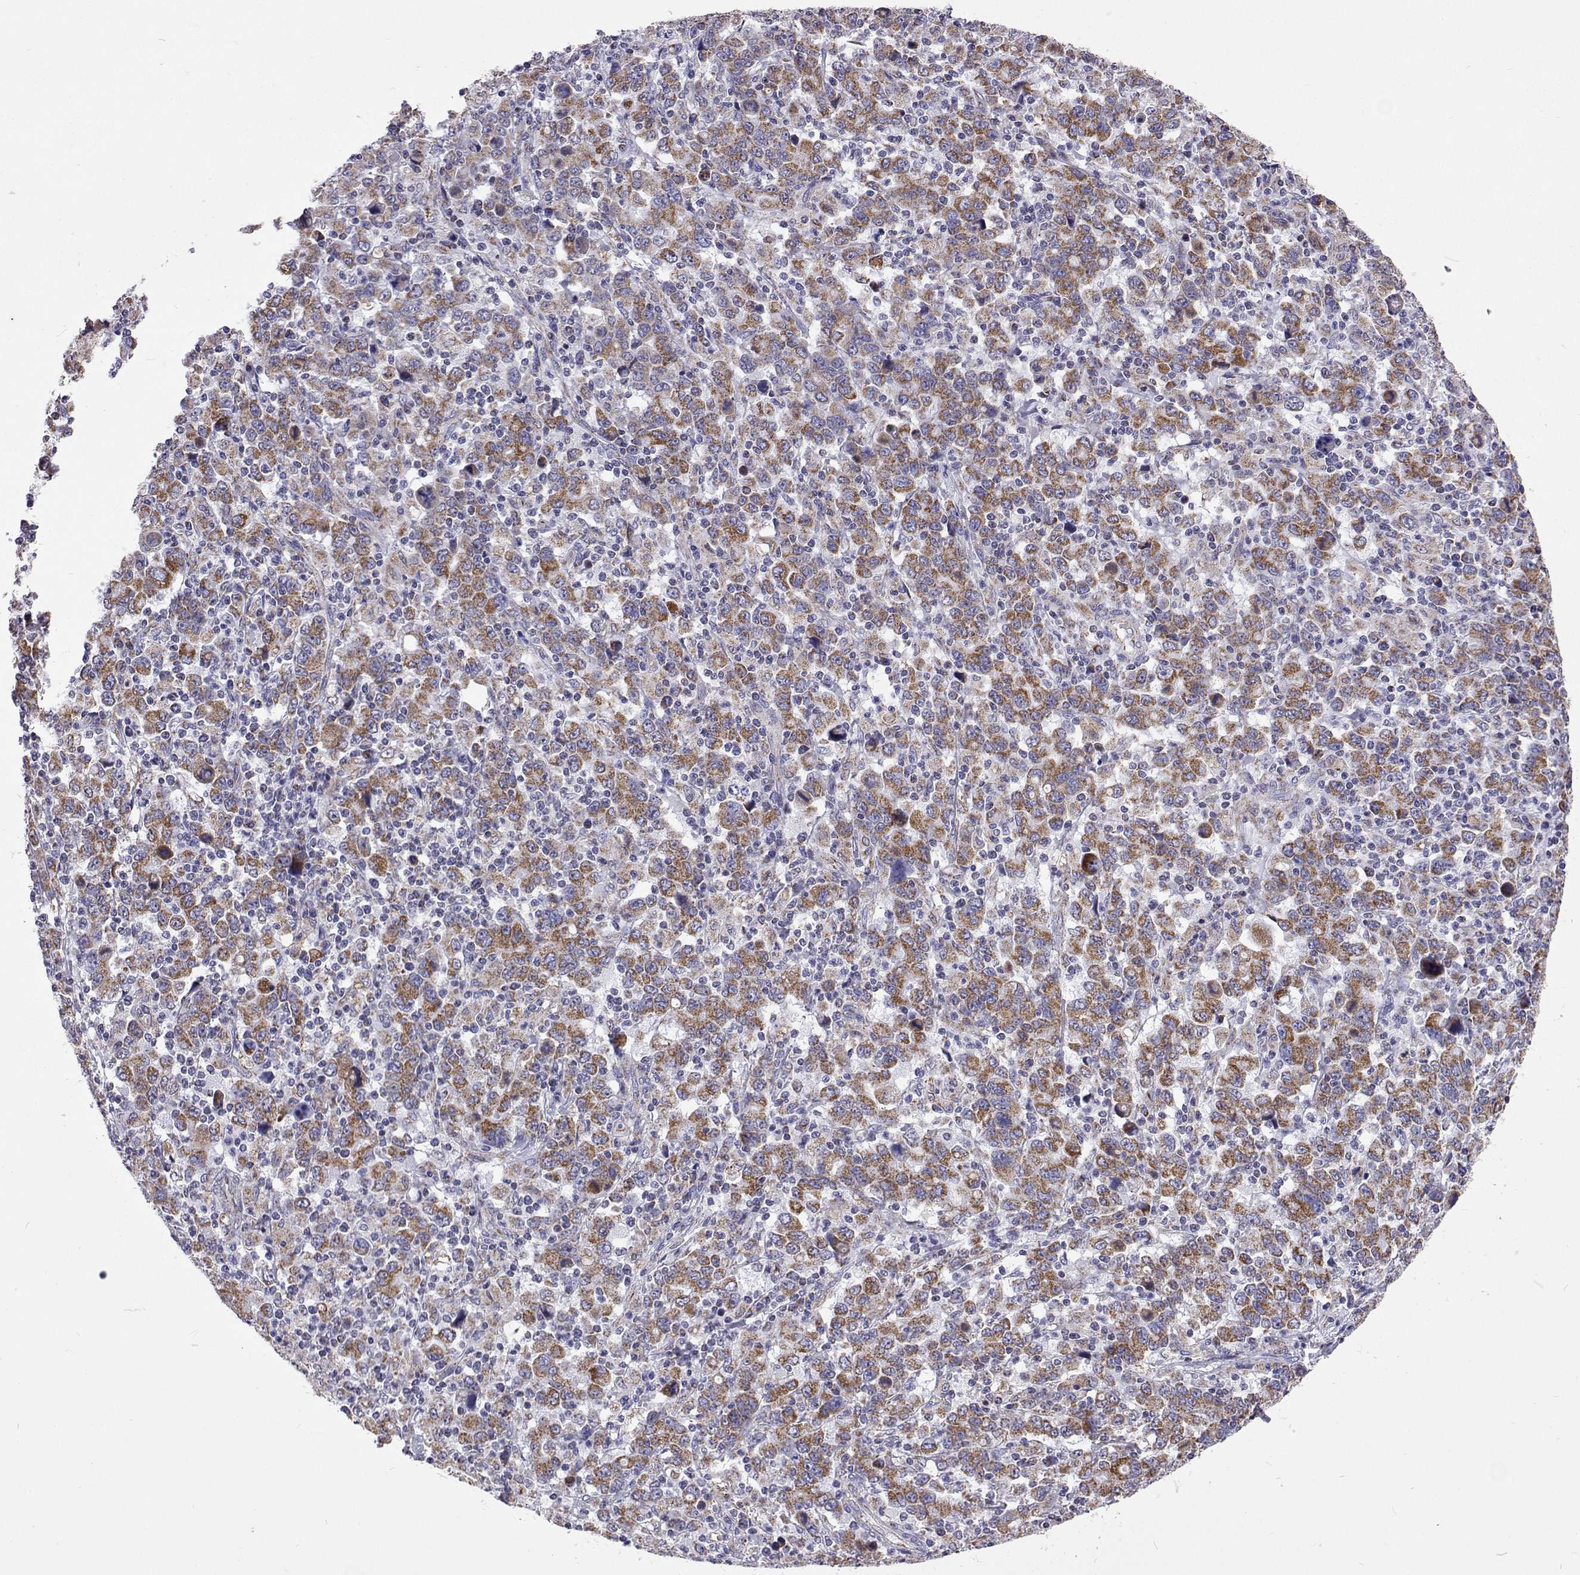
{"staining": {"intensity": "moderate", "quantity": ">75%", "location": "cytoplasmic/membranous"}, "tissue": "stomach cancer", "cell_type": "Tumor cells", "image_type": "cancer", "snomed": [{"axis": "morphology", "description": "Adenocarcinoma, NOS"}, {"axis": "topography", "description": "Stomach, upper"}], "caption": "Adenocarcinoma (stomach) stained with a brown dye shows moderate cytoplasmic/membranous positive positivity in approximately >75% of tumor cells.", "gene": "MCCC2", "patient": {"sex": "male", "age": 69}}